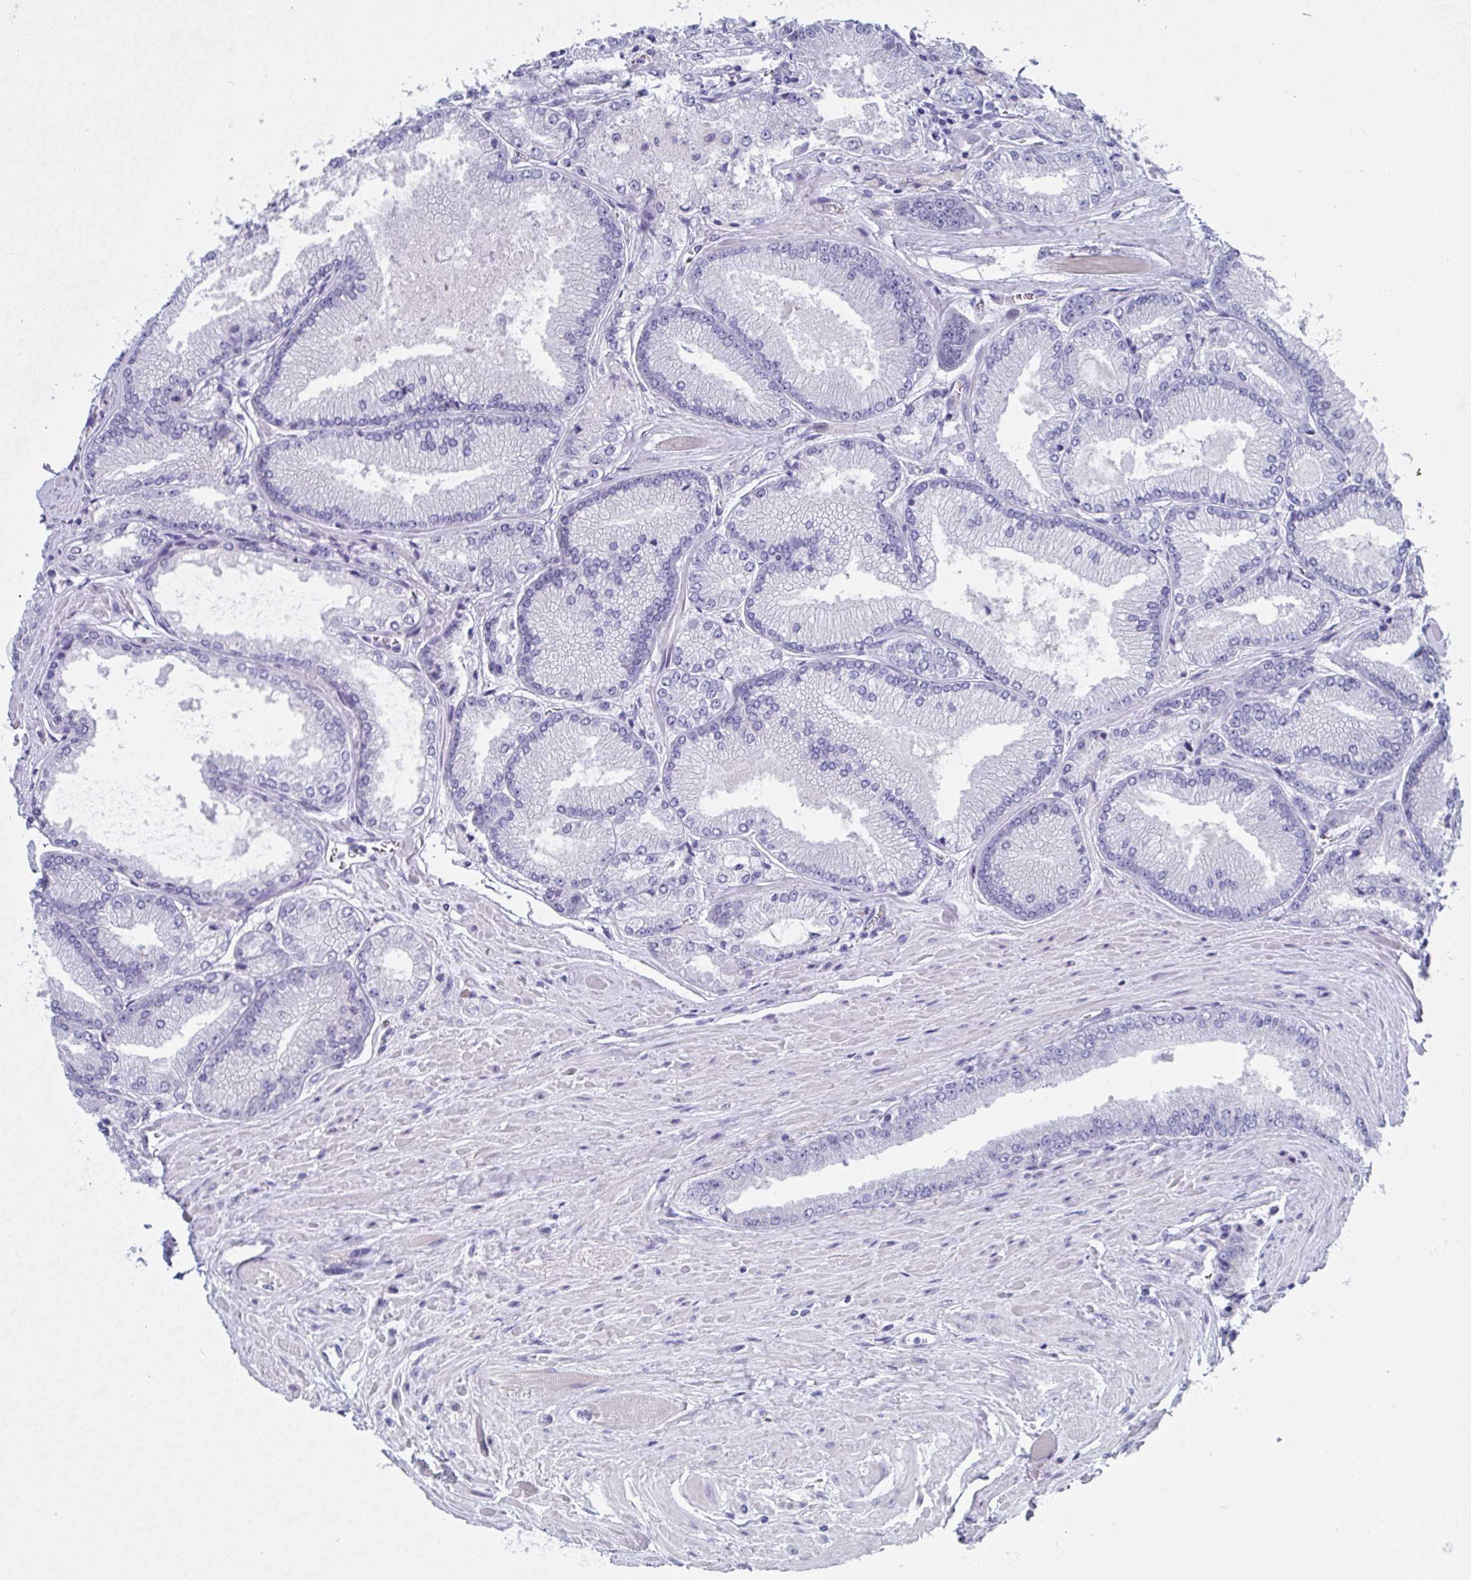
{"staining": {"intensity": "negative", "quantity": "none", "location": "none"}, "tissue": "prostate cancer", "cell_type": "Tumor cells", "image_type": "cancer", "snomed": [{"axis": "morphology", "description": "Adenocarcinoma, Low grade"}, {"axis": "topography", "description": "Prostate"}], "caption": "A photomicrograph of human prostate cancer (low-grade adenocarcinoma) is negative for staining in tumor cells. Brightfield microscopy of immunohistochemistry (IHC) stained with DAB (brown) and hematoxylin (blue), captured at high magnification.", "gene": "MFSD4A", "patient": {"sex": "male", "age": 67}}